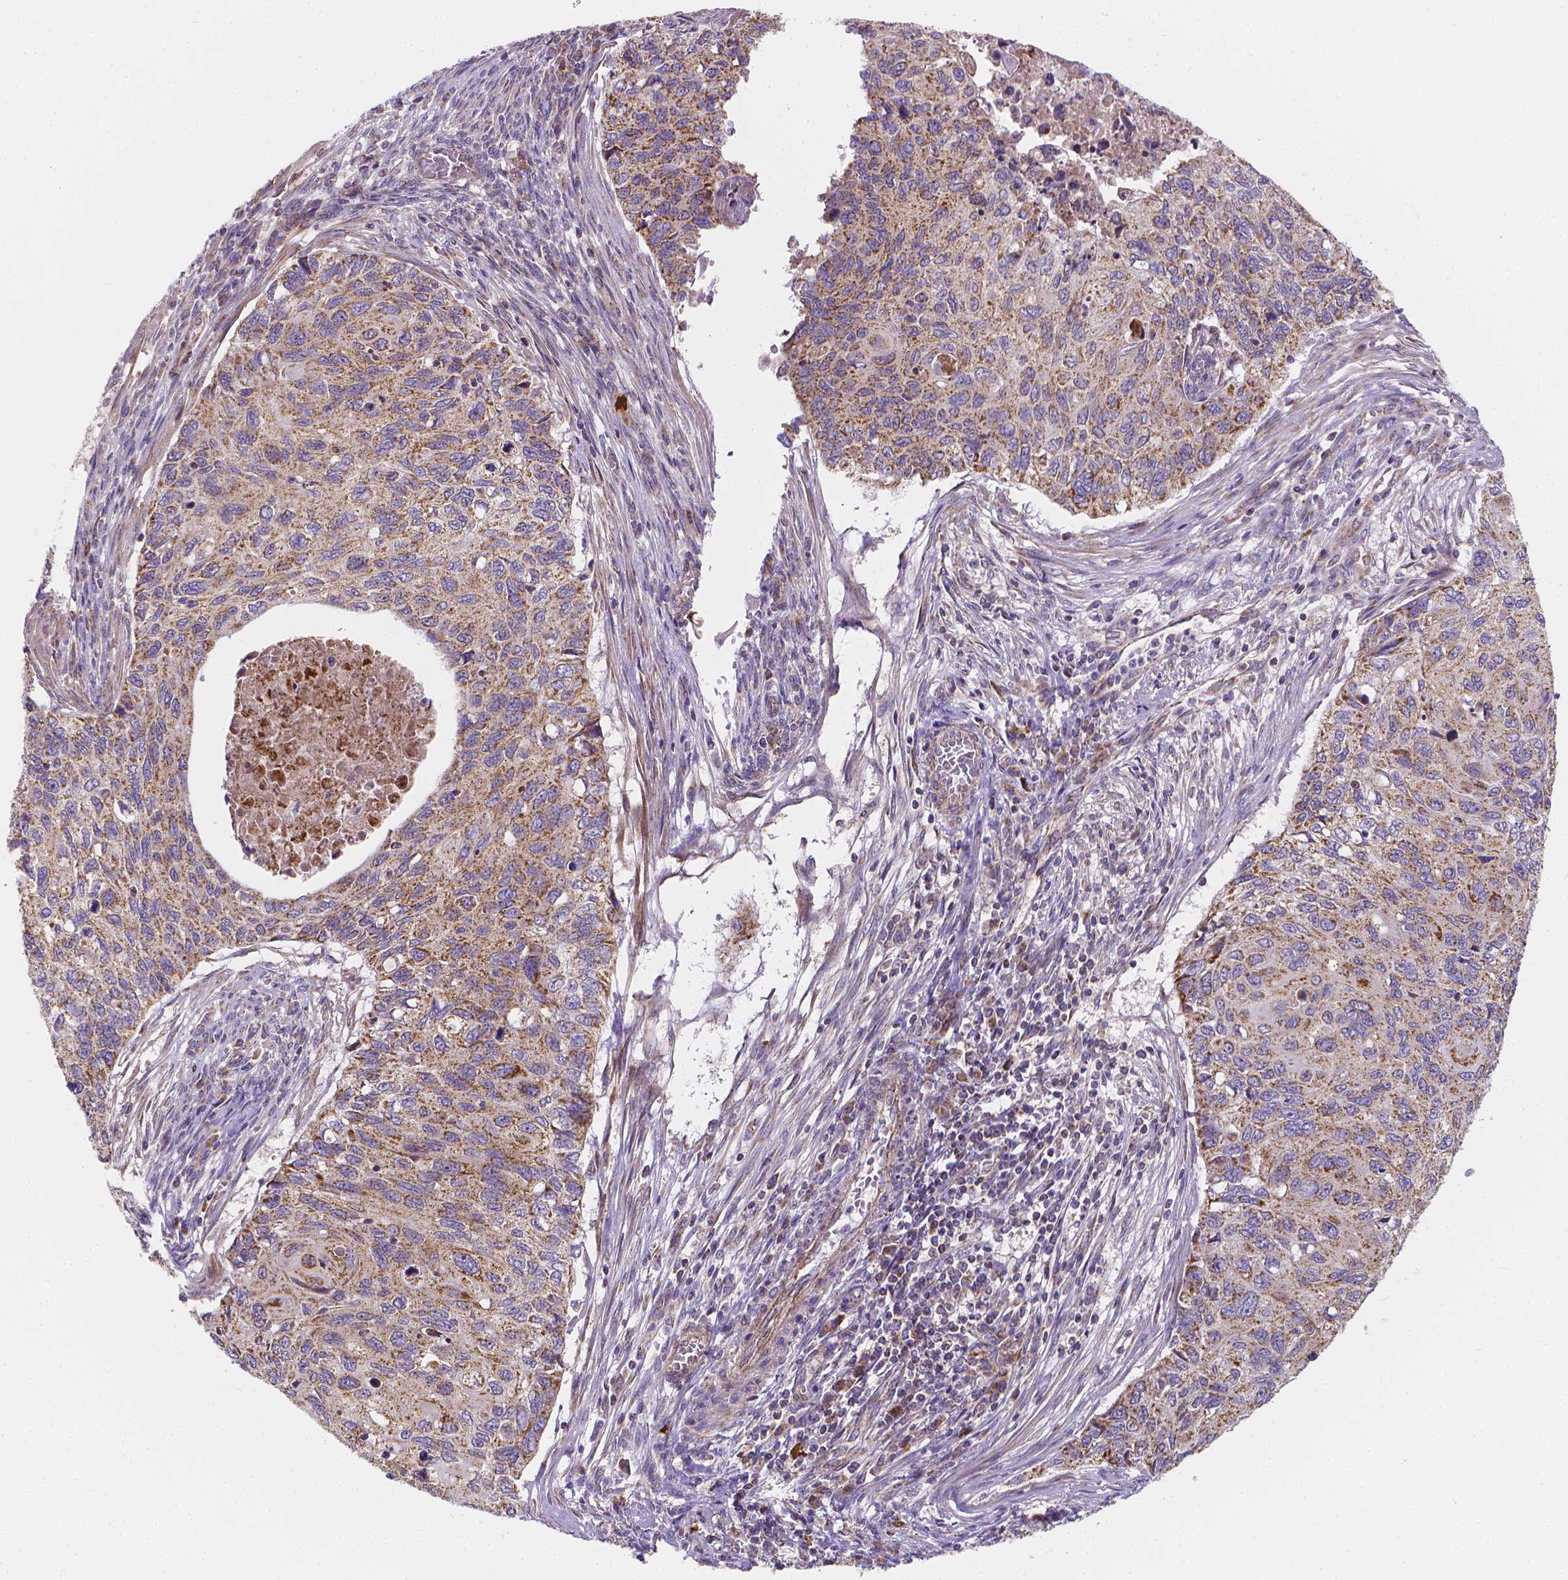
{"staining": {"intensity": "moderate", "quantity": "25%-75%", "location": "cytoplasmic/membranous"}, "tissue": "cervical cancer", "cell_type": "Tumor cells", "image_type": "cancer", "snomed": [{"axis": "morphology", "description": "Squamous cell carcinoma, NOS"}, {"axis": "topography", "description": "Cervix"}], "caption": "Immunohistochemical staining of squamous cell carcinoma (cervical) demonstrates medium levels of moderate cytoplasmic/membranous protein expression in approximately 25%-75% of tumor cells. (Brightfield microscopy of DAB IHC at high magnification).", "gene": "SNCAIP", "patient": {"sex": "female", "age": 70}}